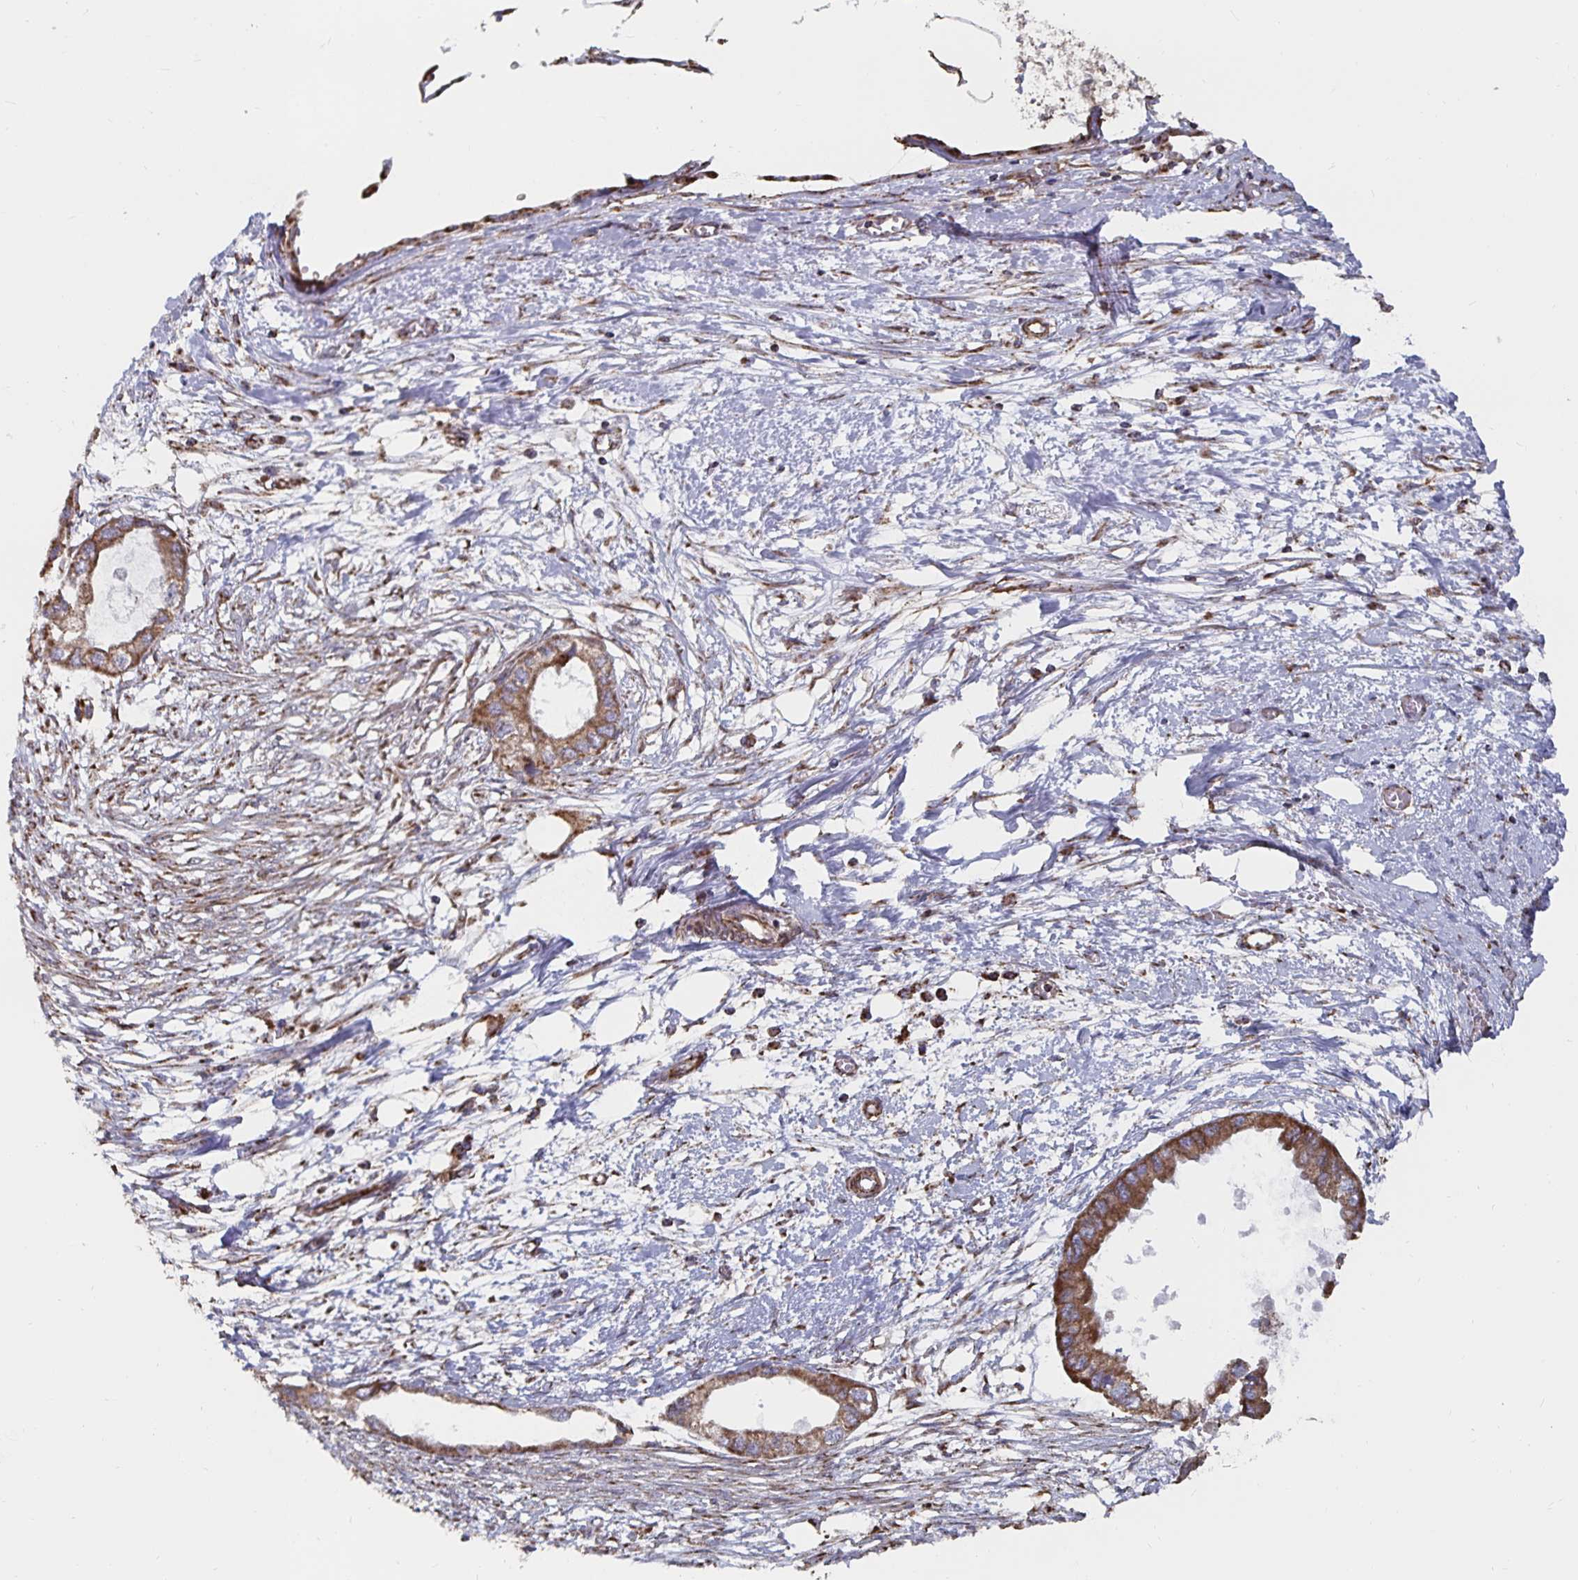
{"staining": {"intensity": "moderate", "quantity": ">75%", "location": "cytoplasmic/membranous"}, "tissue": "endometrial cancer", "cell_type": "Tumor cells", "image_type": "cancer", "snomed": [{"axis": "morphology", "description": "Adenocarcinoma, NOS"}, {"axis": "morphology", "description": "Adenocarcinoma, metastatic, NOS"}, {"axis": "topography", "description": "Adipose tissue"}, {"axis": "topography", "description": "Endometrium"}], "caption": "Human adenocarcinoma (endometrial) stained for a protein (brown) shows moderate cytoplasmic/membranous positive staining in approximately >75% of tumor cells.", "gene": "BCAP29", "patient": {"sex": "female", "age": 67}}